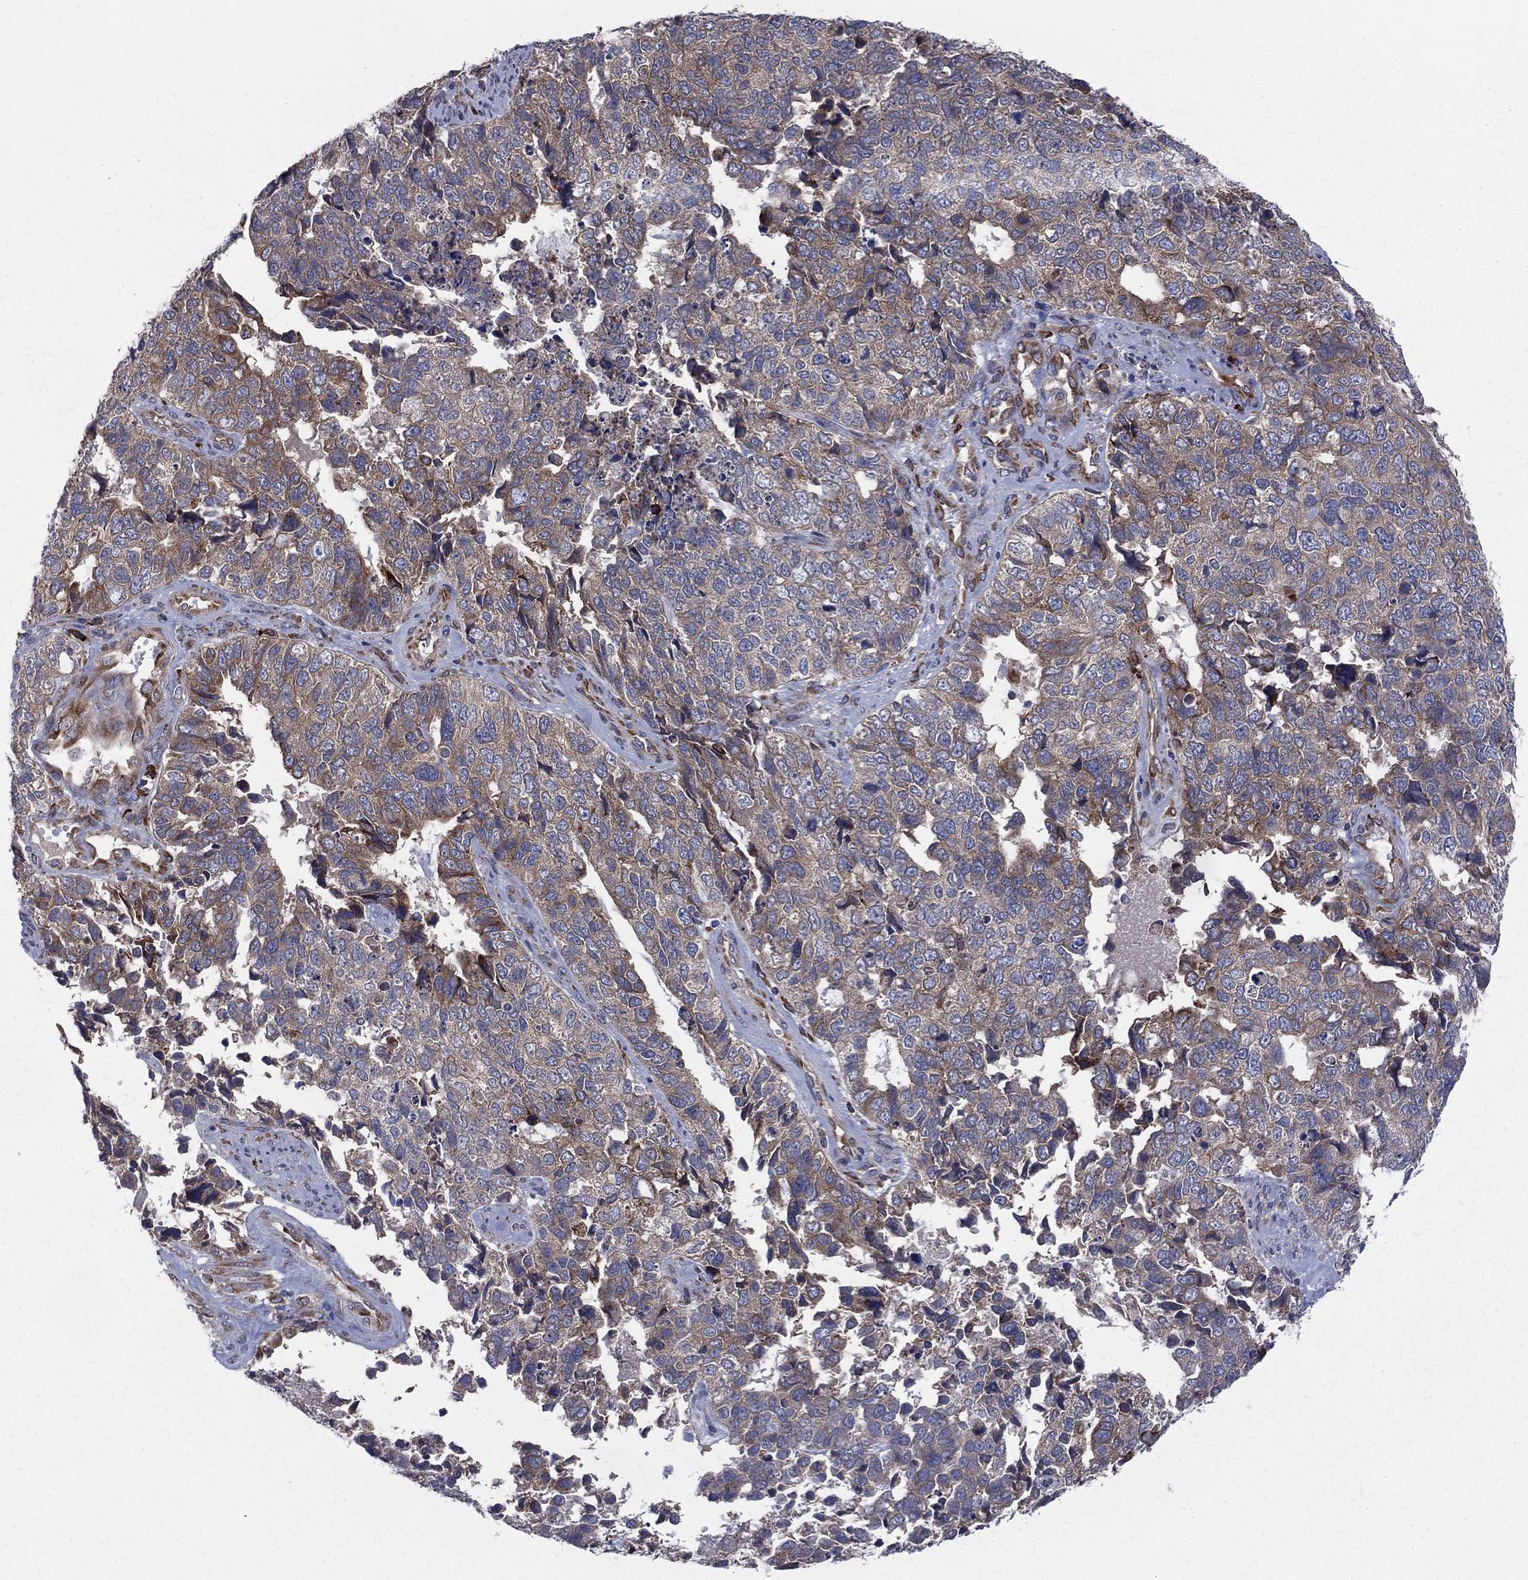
{"staining": {"intensity": "moderate", "quantity": "25%-75%", "location": "cytoplasmic/membranous"}, "tissue": "cervical cancer", "cell_type": "Tumor cells", "image_type": "cancer", "snomed": [{"axis": "morphology", "description": "Squamous cell carcinoma, NOS"}, {"axis": "topography", "description": "Cervix"}], "caption": "Moderate cytoplasmic/membranous staining is appreciated in approximately 25%-75% of tumor cells in cervical squamous cell carcinoma. (Brightfield microscopy of DAB IHC at high magnification).", "gene": "CCDC159", "patient": {"sex": "female", "age": 63}}